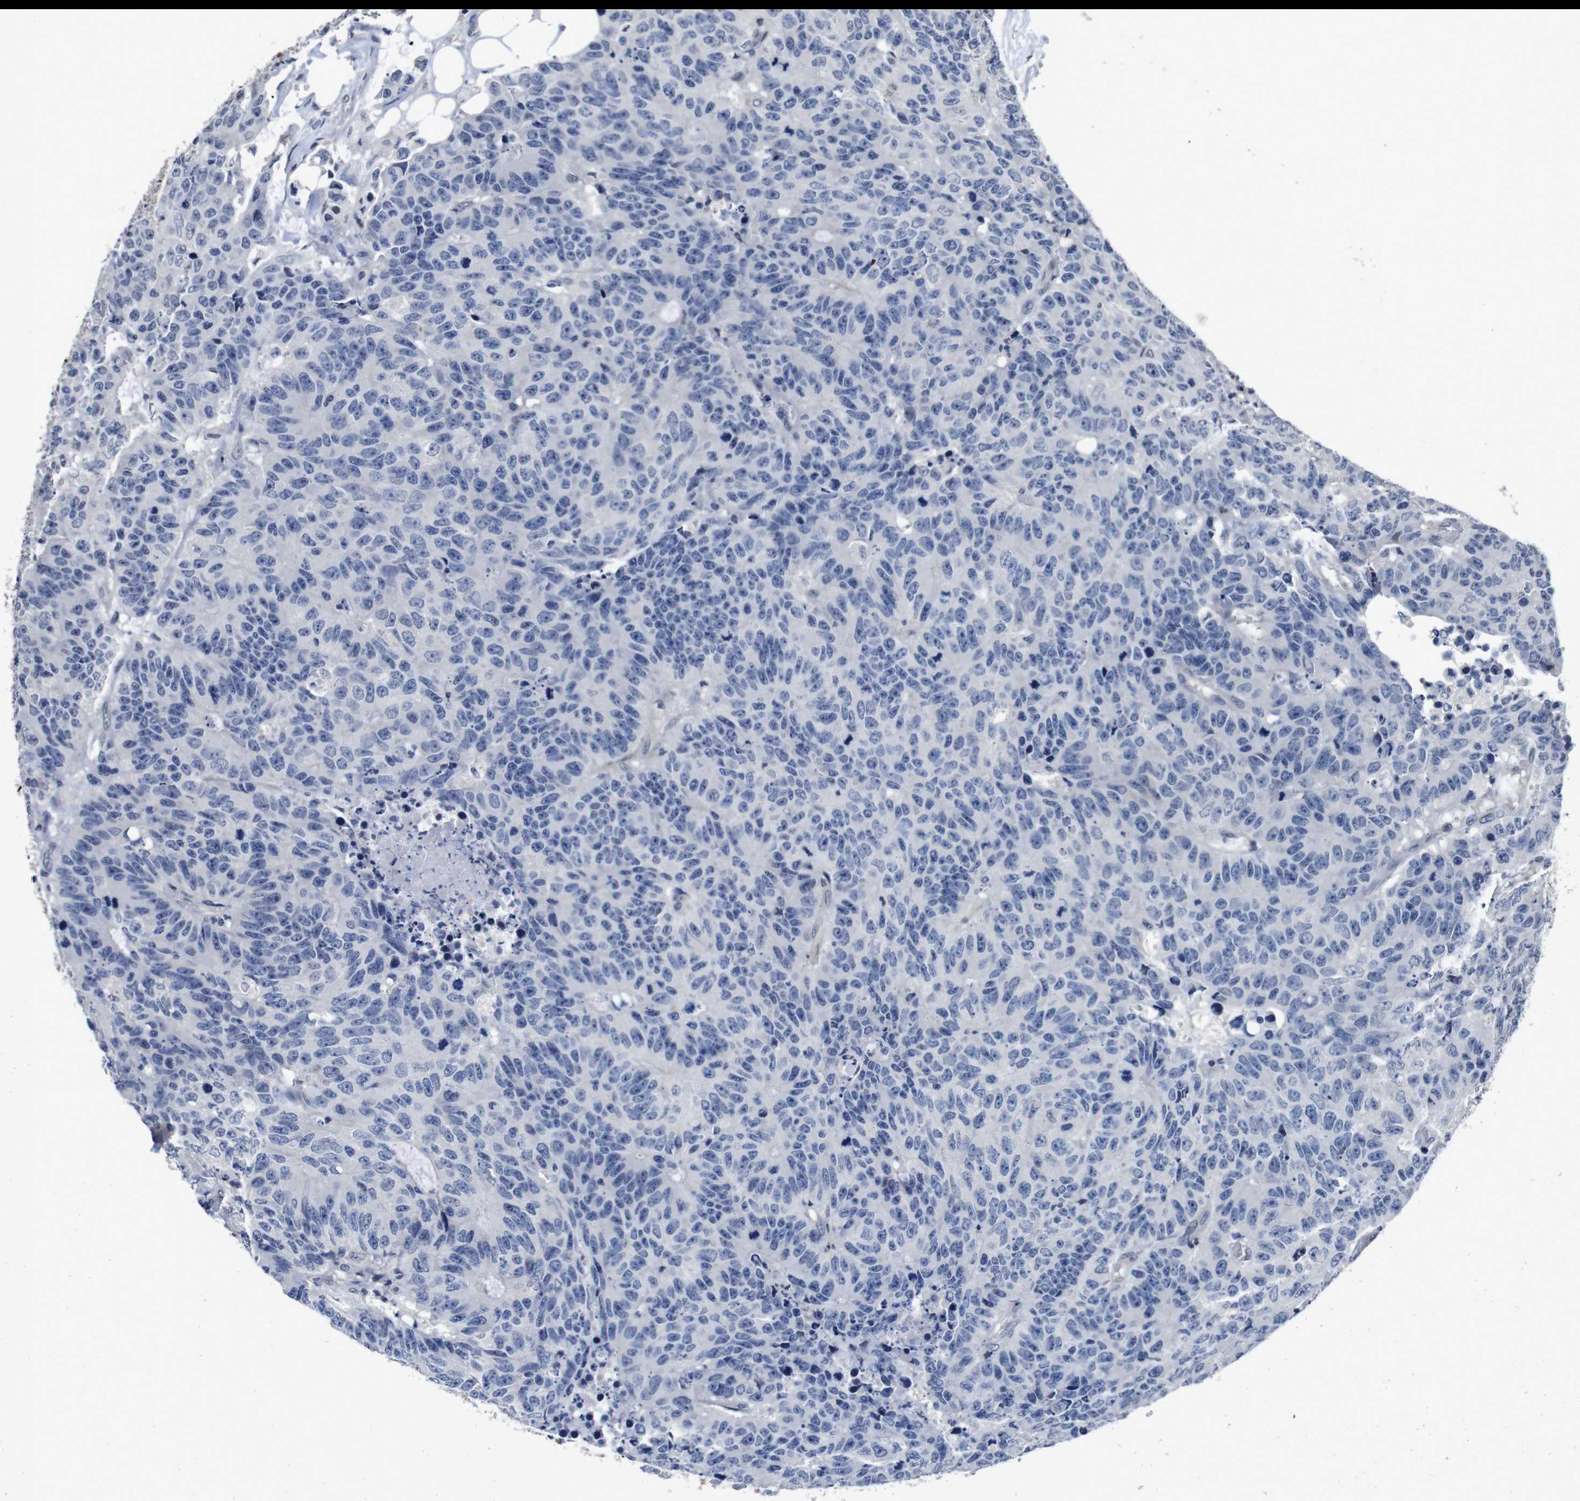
{"staining": {"intensity": "negative", "quantity": "none", "location": "none"}, "tissue": "colorectal cancer", "cell_type": "Tumor cells", "image_type": "cancer", "snomed": [{"axis": "morphology", "description": "Adenocarcinoma, NOS"}, {"axis": "topography", "description": "Colon"}], "caption": "Adenocarcinoma (colorectal) stained for a protein using immunohistochemistry (IHC) displays no staining tumor cells.", "gene": "AKT3", "patient": {"sex": "female", "age": 86}}